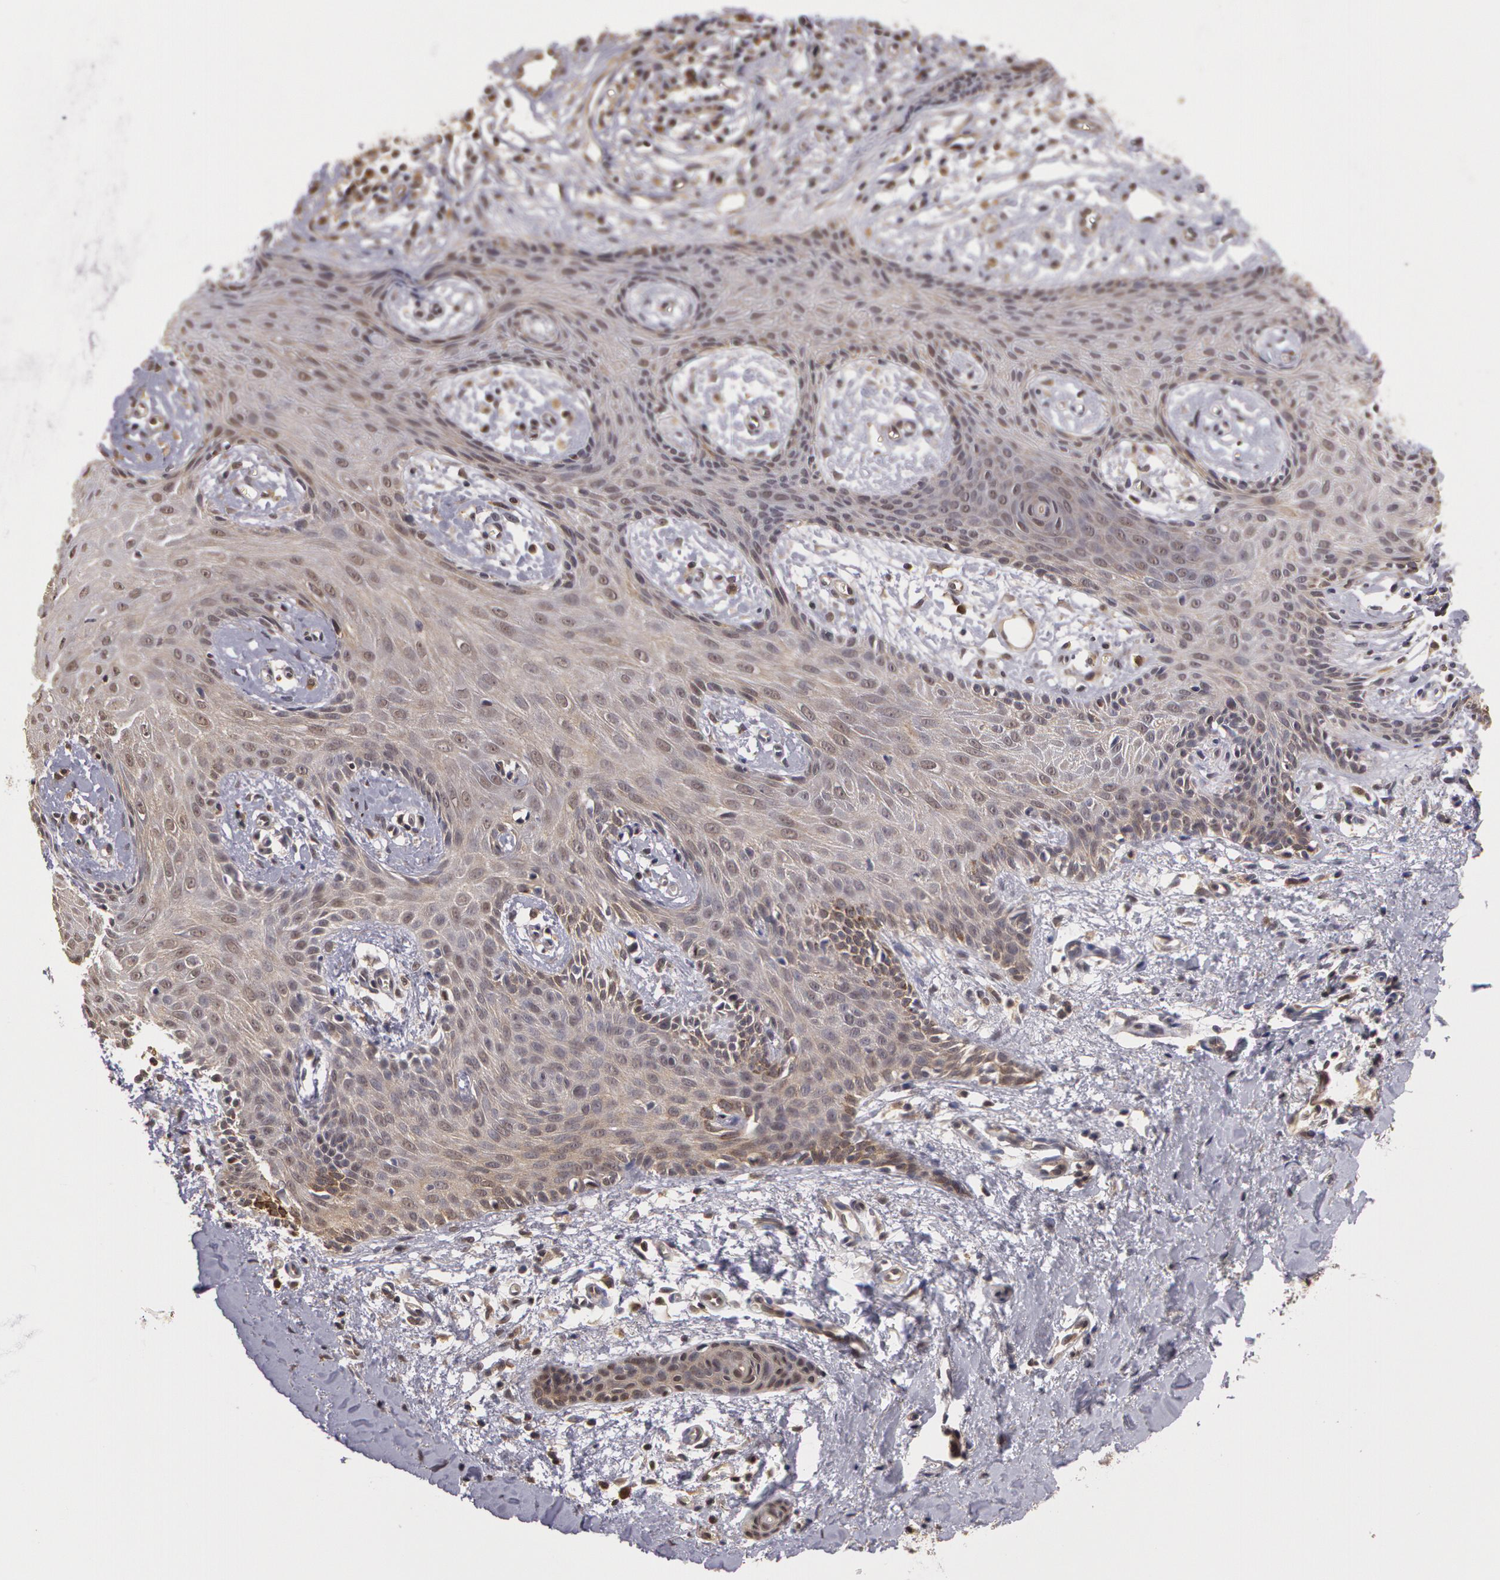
{"staining": {"intensity": "negative", "quantity": "none", "location": "none"}, "tissue": "skin cancer", "cell_type": "Tumor cells", "image_type": "cancer", "snomed": [{"axis": "morphology", "description": "Basal cell carcinoma"}, {"axis": "topography", "description": "Skin"}], "caption": "An immunohistochemistry histopathology image of skin cancer is shown. There is no staining in tumor cells of skin cancer. The staining is performed using DAB brown chromogen with nuclei counter-stained in using hematoxylin.", "gene": "AHSA1", "patient": {"sex": "male", "age": 75}}